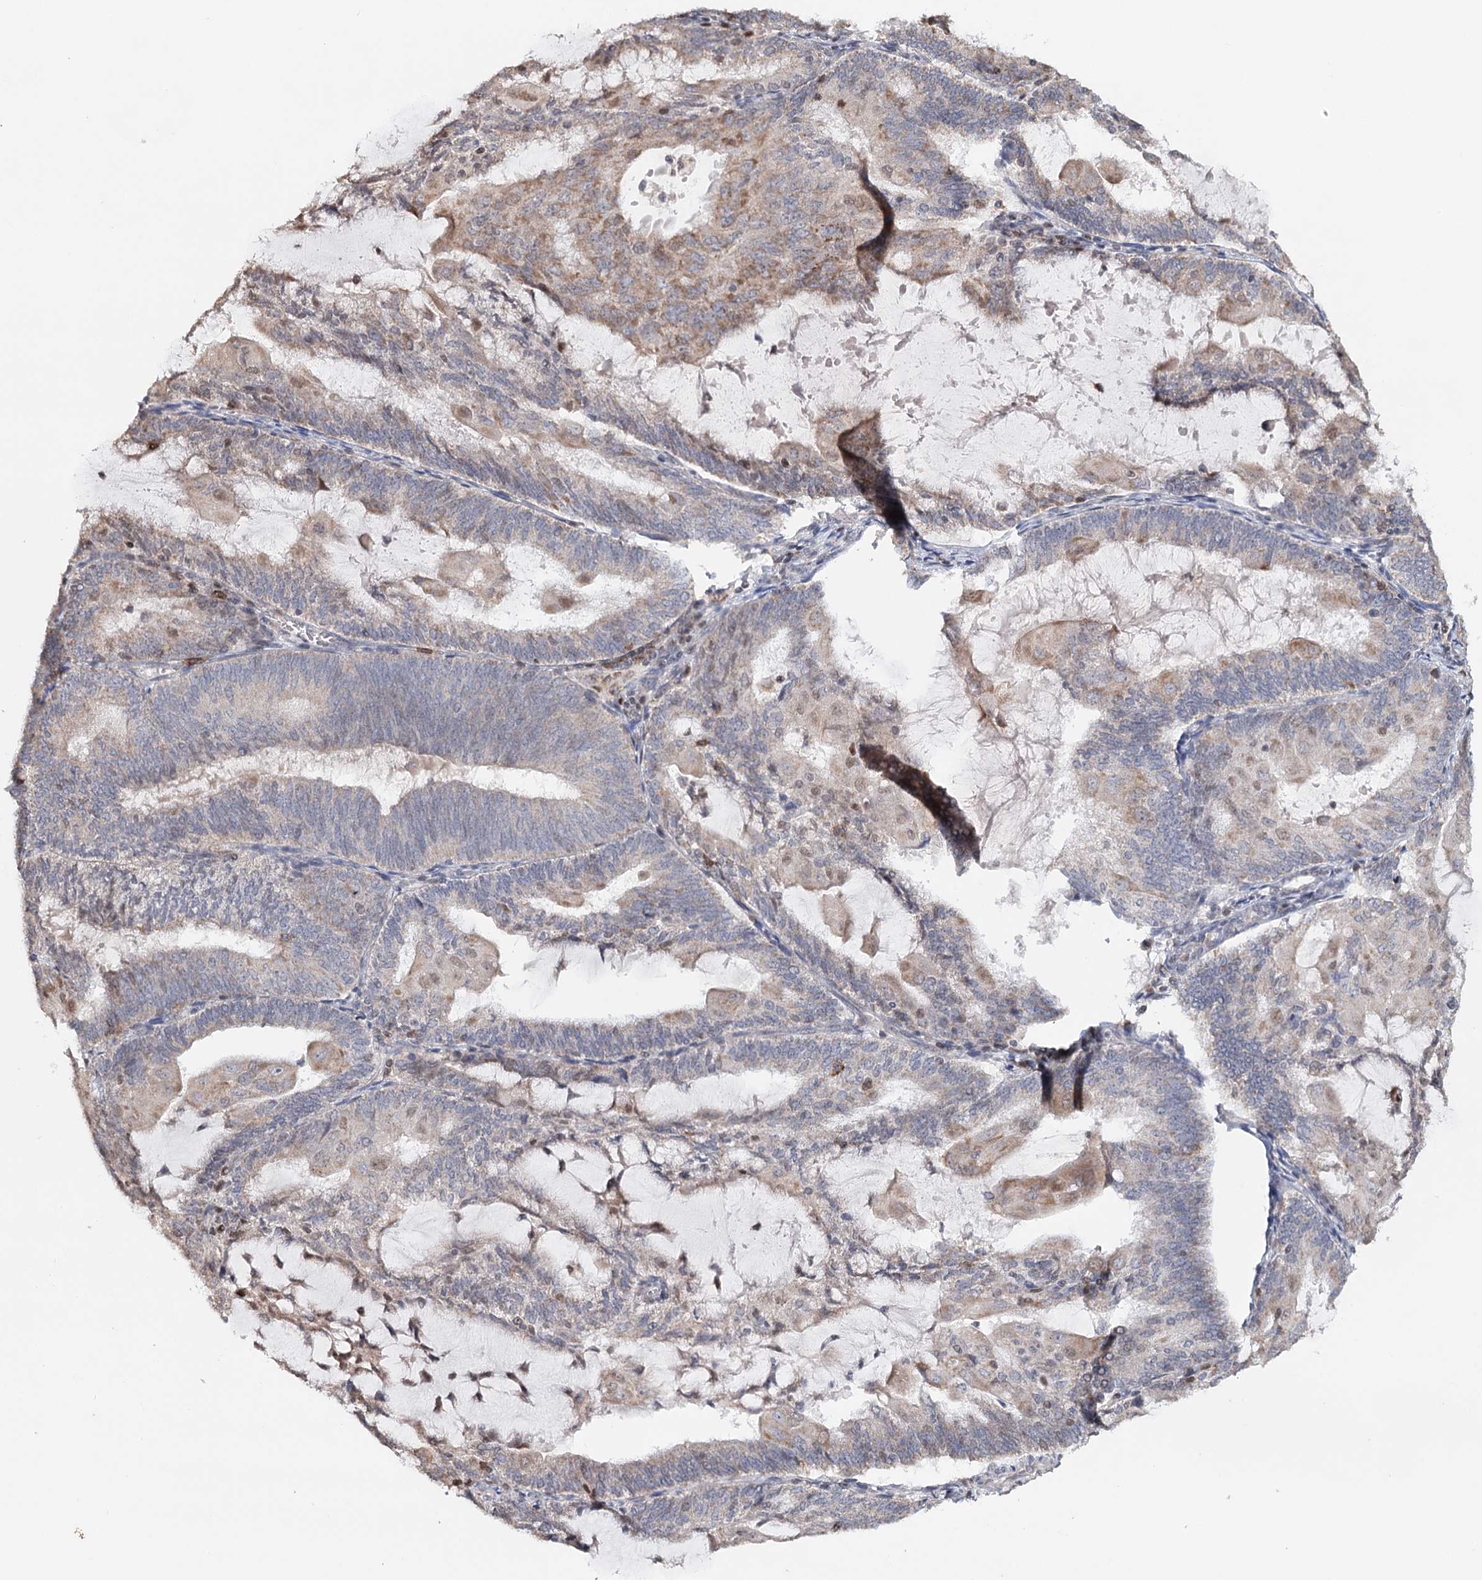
{"staining": {"intensity": "weak", "quantity": "<25%", "location": "cytoplasmic/membranous"}, "tissue": "endometrial cancer", "cell_type": "Tumor cells", "image_type": "cancer", "snomed": [{"axis": "morphology", "description": "Adenocarcinoma, NOS"}, {"axis": "topography", "description": "Endometrium"}], "caption": "Tumor cells show no significant positivity in endometrial cancer. (Immunohistochemistry (ihc), brightfield microscopy, high magnification).", "gene": "ICOS", "patient": {"sex": "female", "age": 81}}